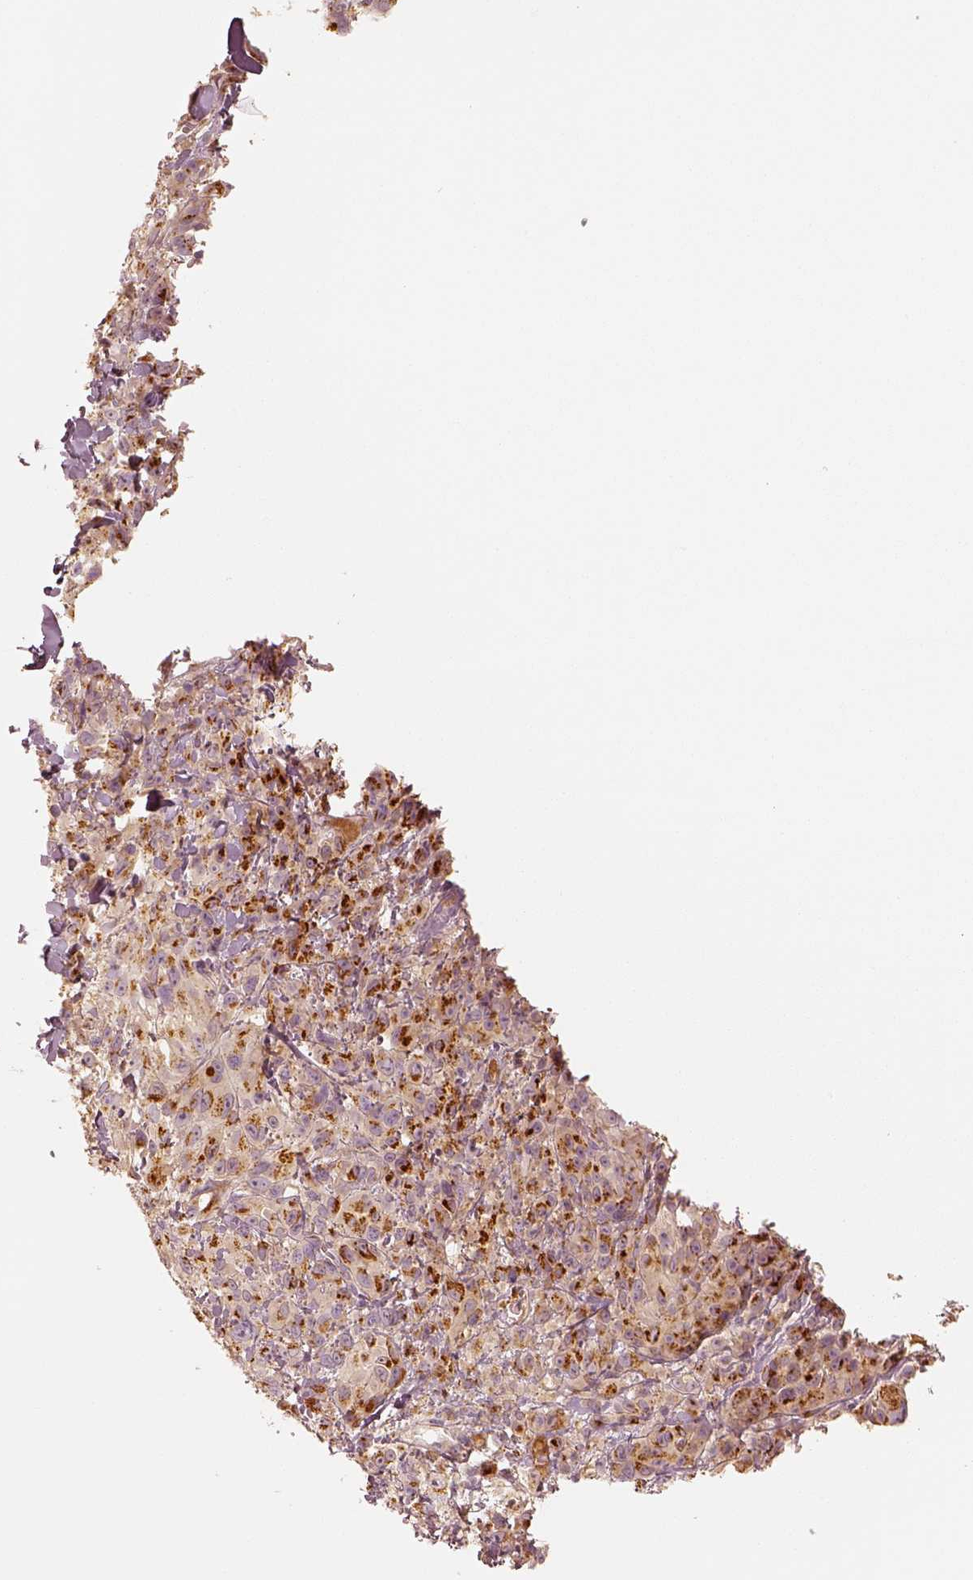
{"staining": {"intensity": "moderate", "quantity": ">75%", "location": "cytoplasmic/membranous"}, "tissue": "melanoma", "cell_type": "Tumor cells", "image_type": "cancer", "snomed": [{"axis": "morphology", "description": "Malignant melanoma, NOS"}, {"axis": "topography", "description": "Skin"}], "caption": "Protein expression analysis of malignant melanoma demonstrates moderate cytoplasmic/membranous staining in approximately >75% of tumor cells. (DAB (3,3'-diaminobenzidine) IHC, brown staining for protein, blue staining for nuclei).", "gene": "GORASP2", "patient": {"sex": "male", "age": 83}}